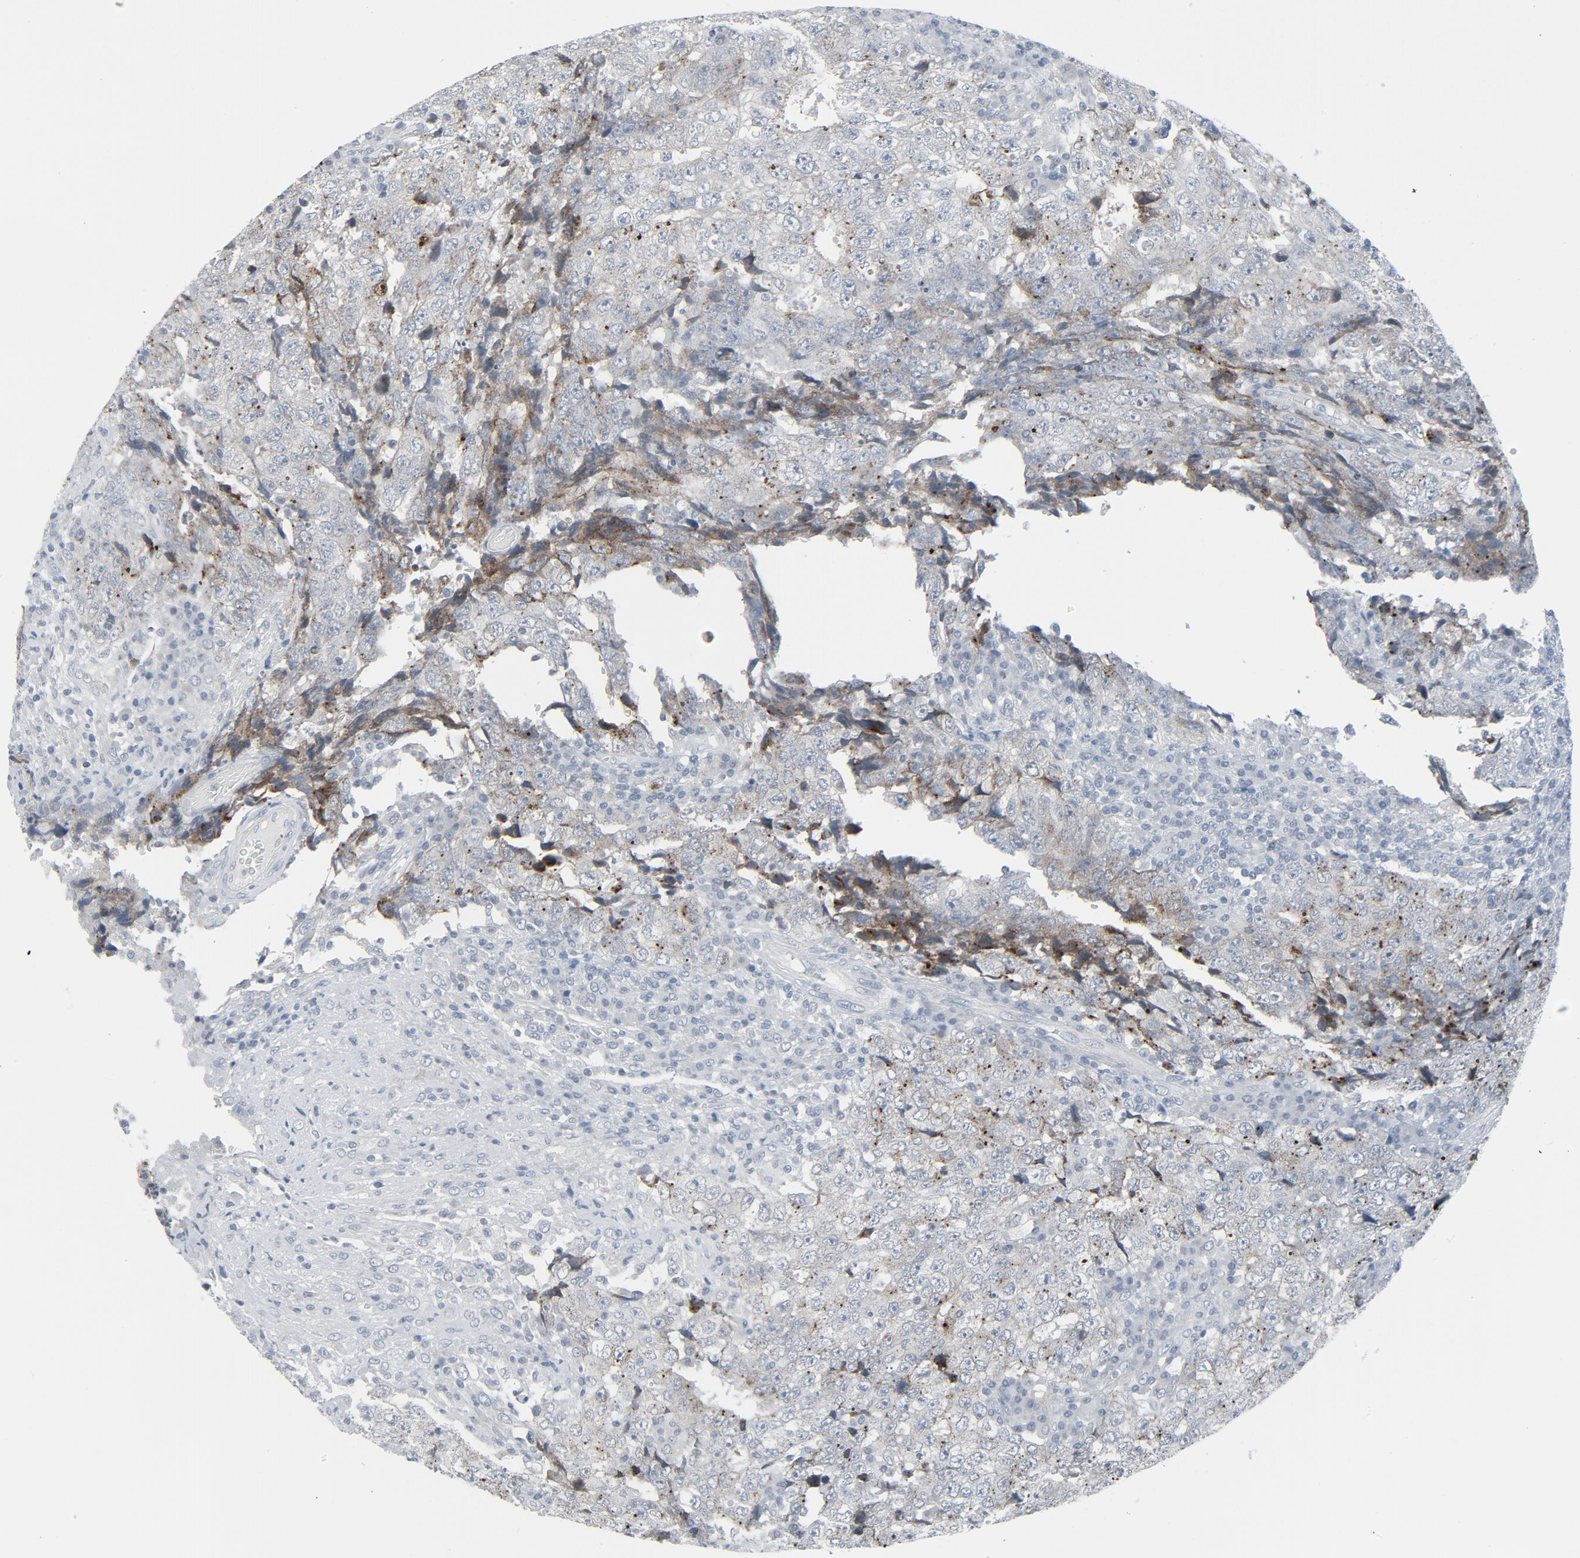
{"staining": {"intensity": "weak", "quantity": "<25%", "location": "cytoplasmic/membranous"}, "tissue": "testis cancer", "cell_type": "Tumor cells", "image_type": "cancer", "snomed": [{"axis": "morphology", "description": "Necrosis, NOS"}, {"axis": "morphology", "description": "Carcinoma, Embryonal, NOS"}, {"axis": "topography", "description": "Testis"}], "caption": "Immunohistochemistry of human testis cancer exhibits no expression in tumor cells.", "gene": "FGFR3", "patient": {"sex": "male", "age": 19}}